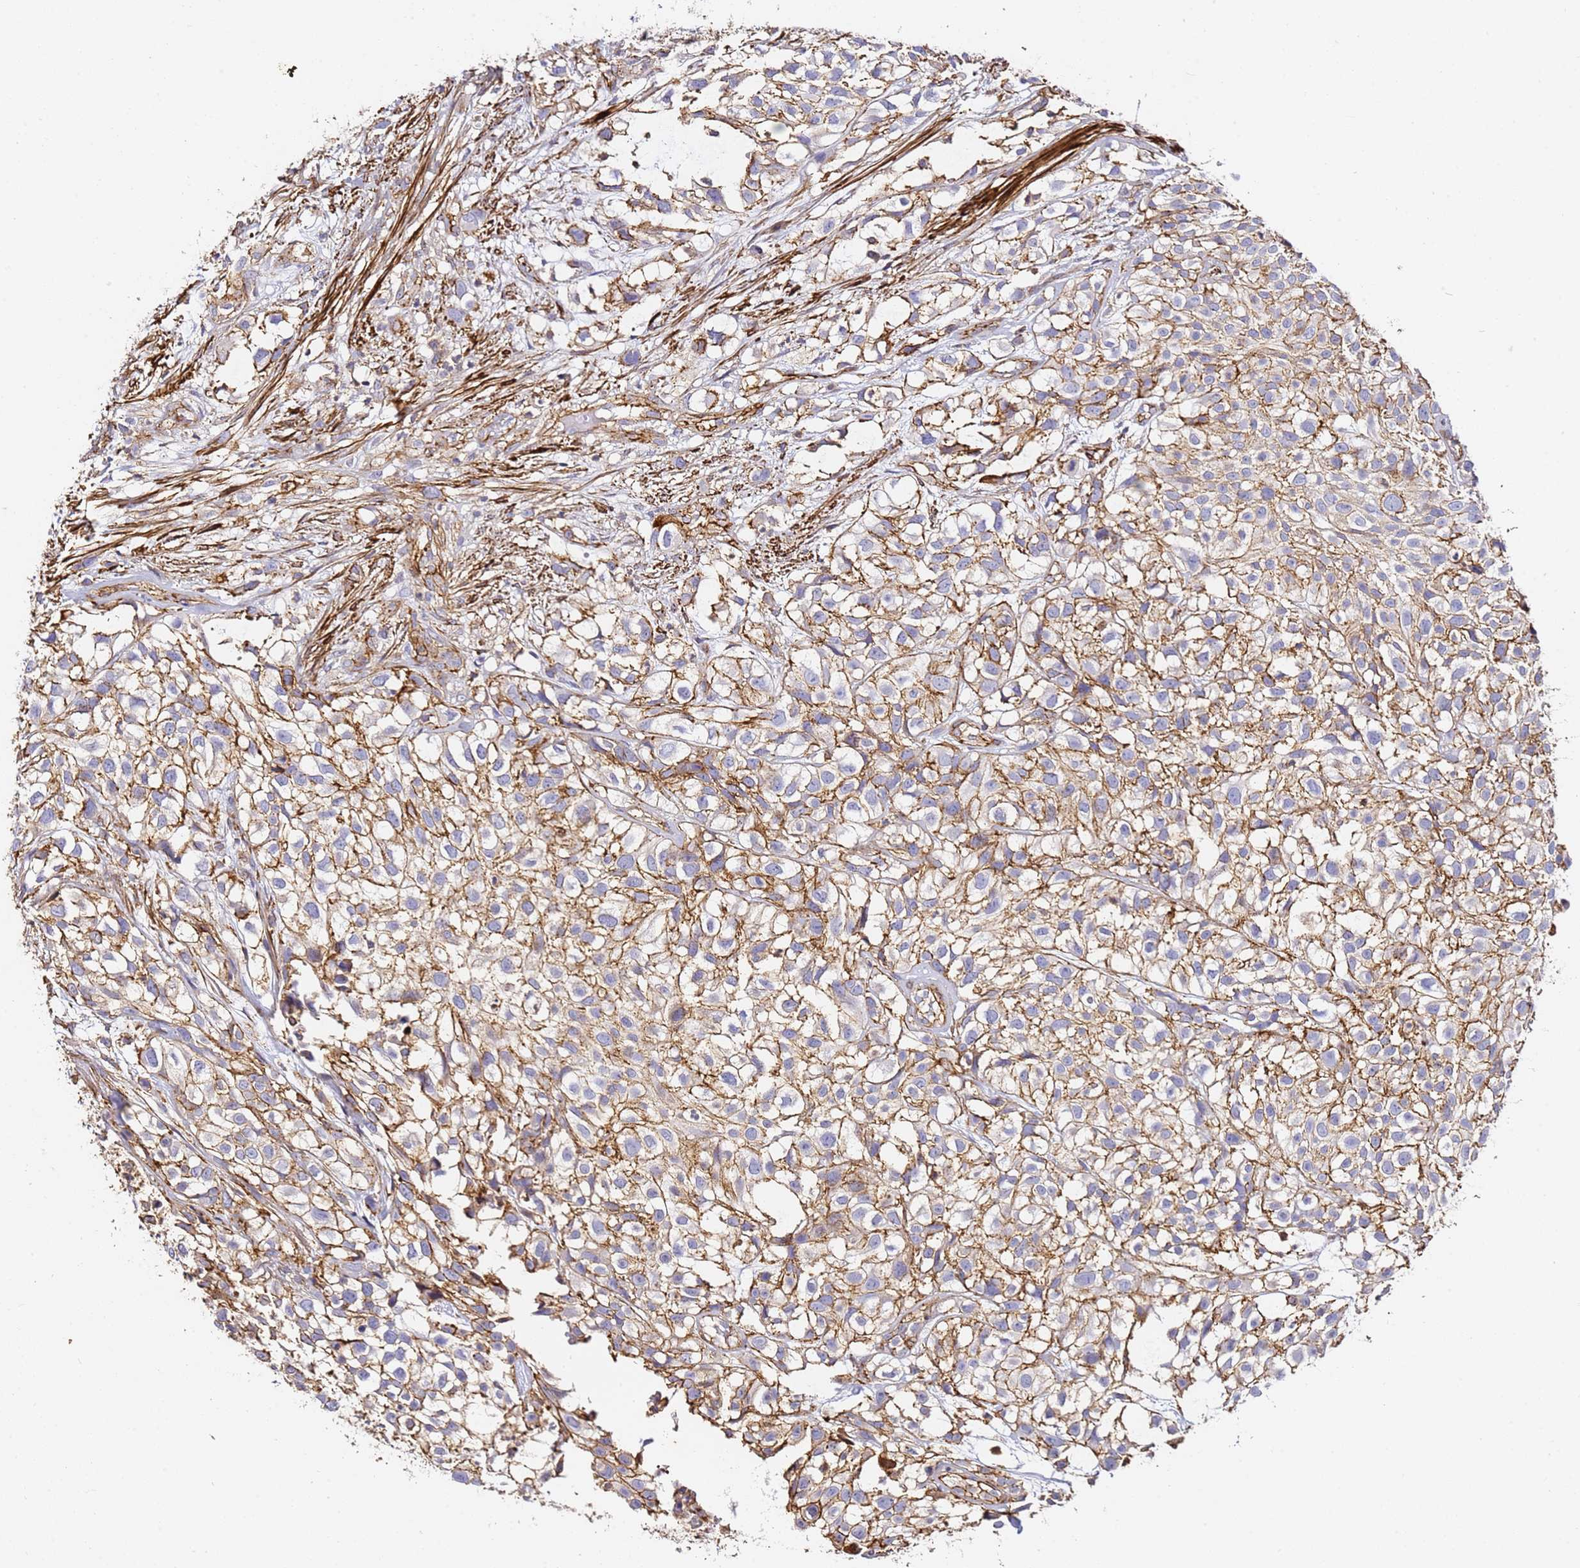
{"staining": {"intensity": "moderate", "quantity": "25%-75%", "location": "cytoplasmic/membranous"}, "tissue": "urothelial cancer", "cell_type": "Tumor cells", "image_type": "cancer", "snomed": [{"axis": "morphology", "description": "Urothelial carcinoma, High grade"}, {"axis": "topography", "description": "Urinary bladder"}], "caption": "A brown stain labels moderate cytoplasmic/membranous staining of a protein in human urothelial cancer tumor cells.", "gene": "ZNF671", "patient": {"sex": "male", "age": 56}}